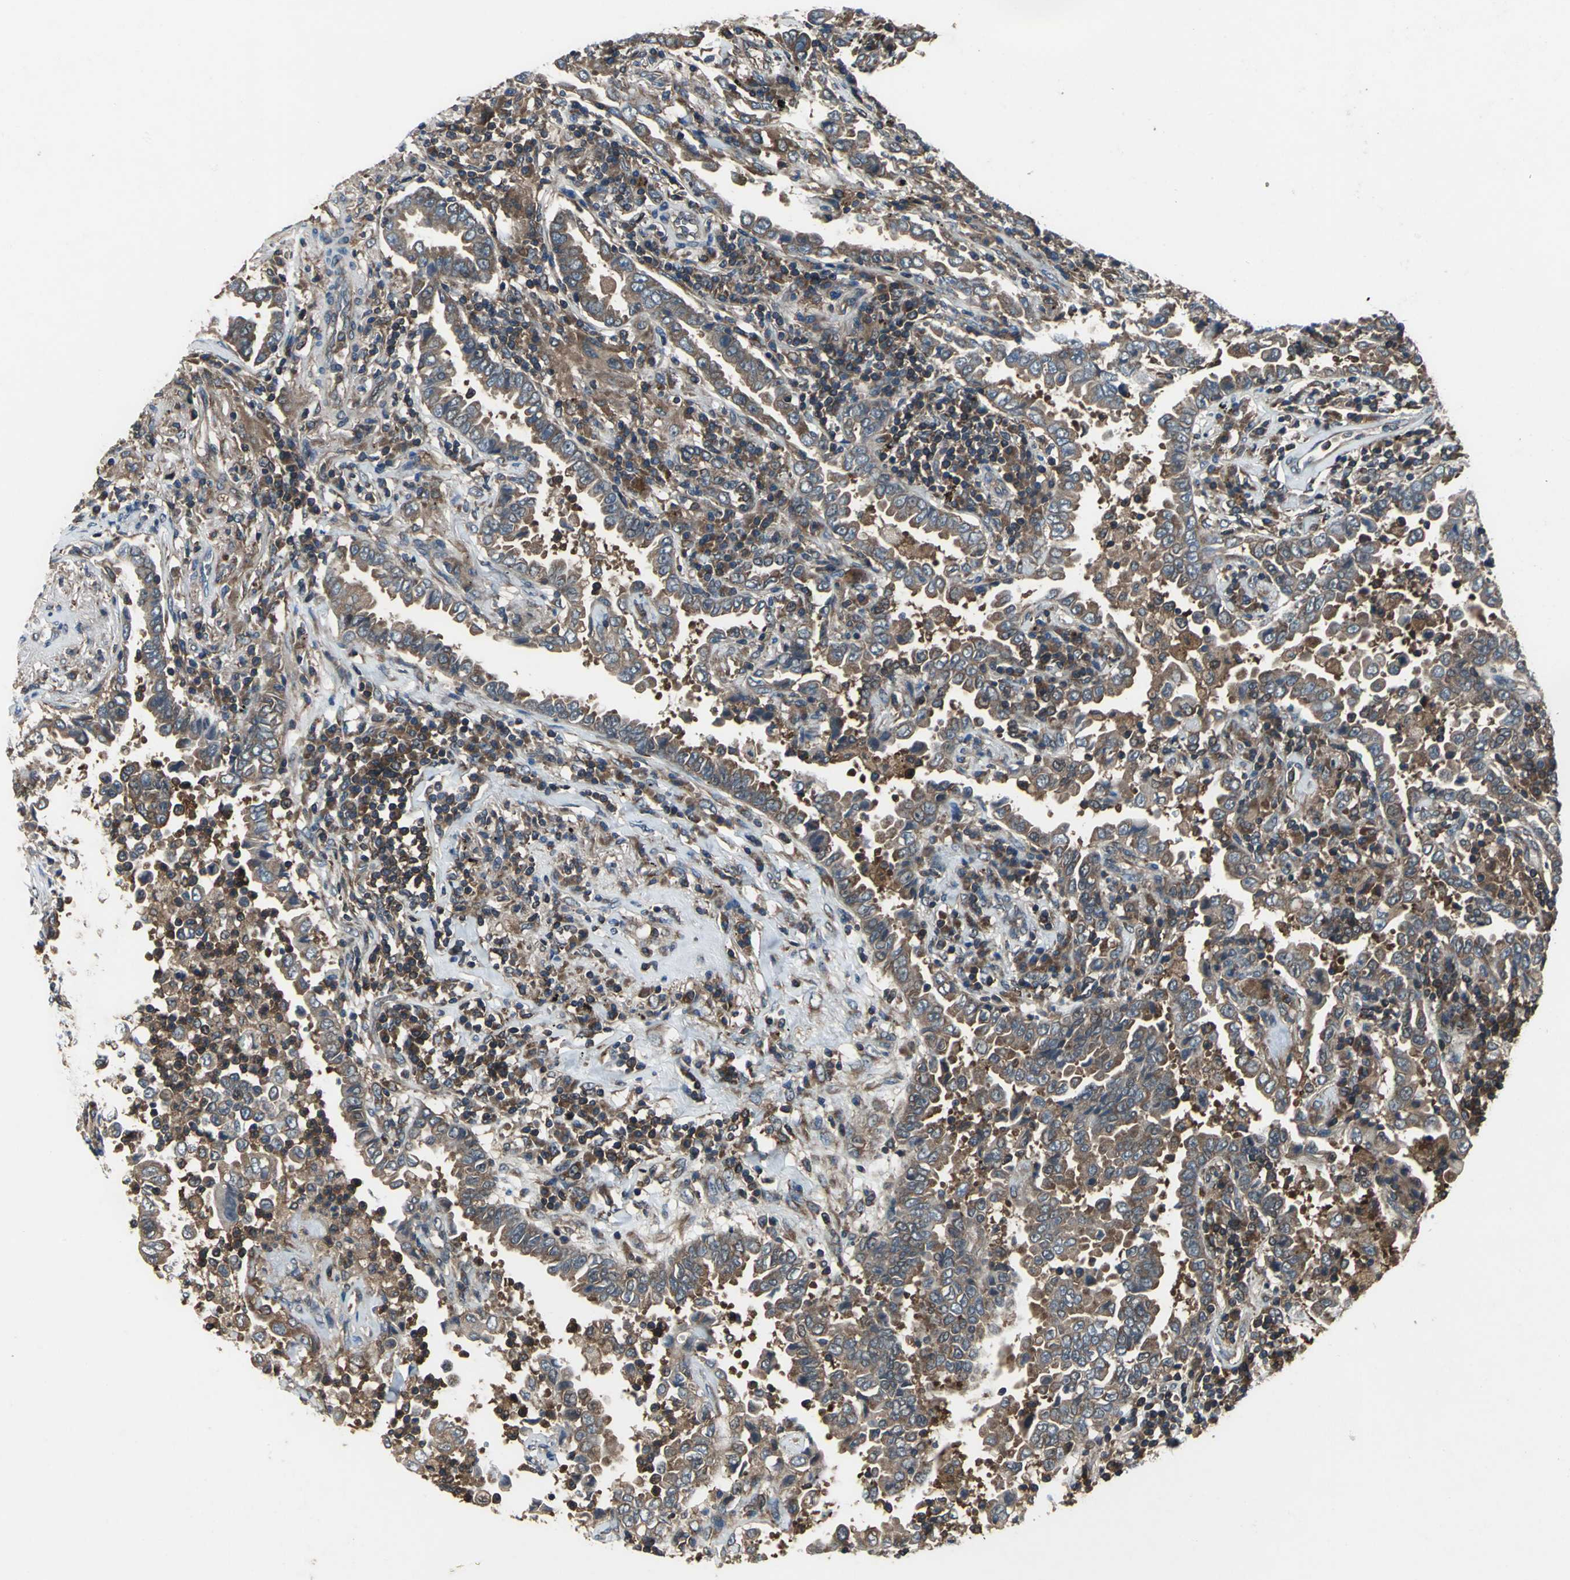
{"staining": {"intensity": "strong", "quantity": ">75%", "location": "cytoplasmic/membranous"}, "tissue": "lung cancer", "cell_type": "Tumor cells", "image_type": "cancer", "snomed": [{"axis": "morphology", "description": "Normal tissue, NOS"}, {"axis": "morphology", "description": "Inflammation, NOS"}, {"axis": "morphology", "description": "Adenocarcinoma, NOS"}, {"axis": "topography", "description": "Lung"}], "caption": "Human lung adenocarcinoma stained for a protein (brown) displays strong cytoplasmic/membranous positive positivity in about >75% of tumor cells.", "gene": "CAPN1", "patient": {"sex": "female", "age": 64}}